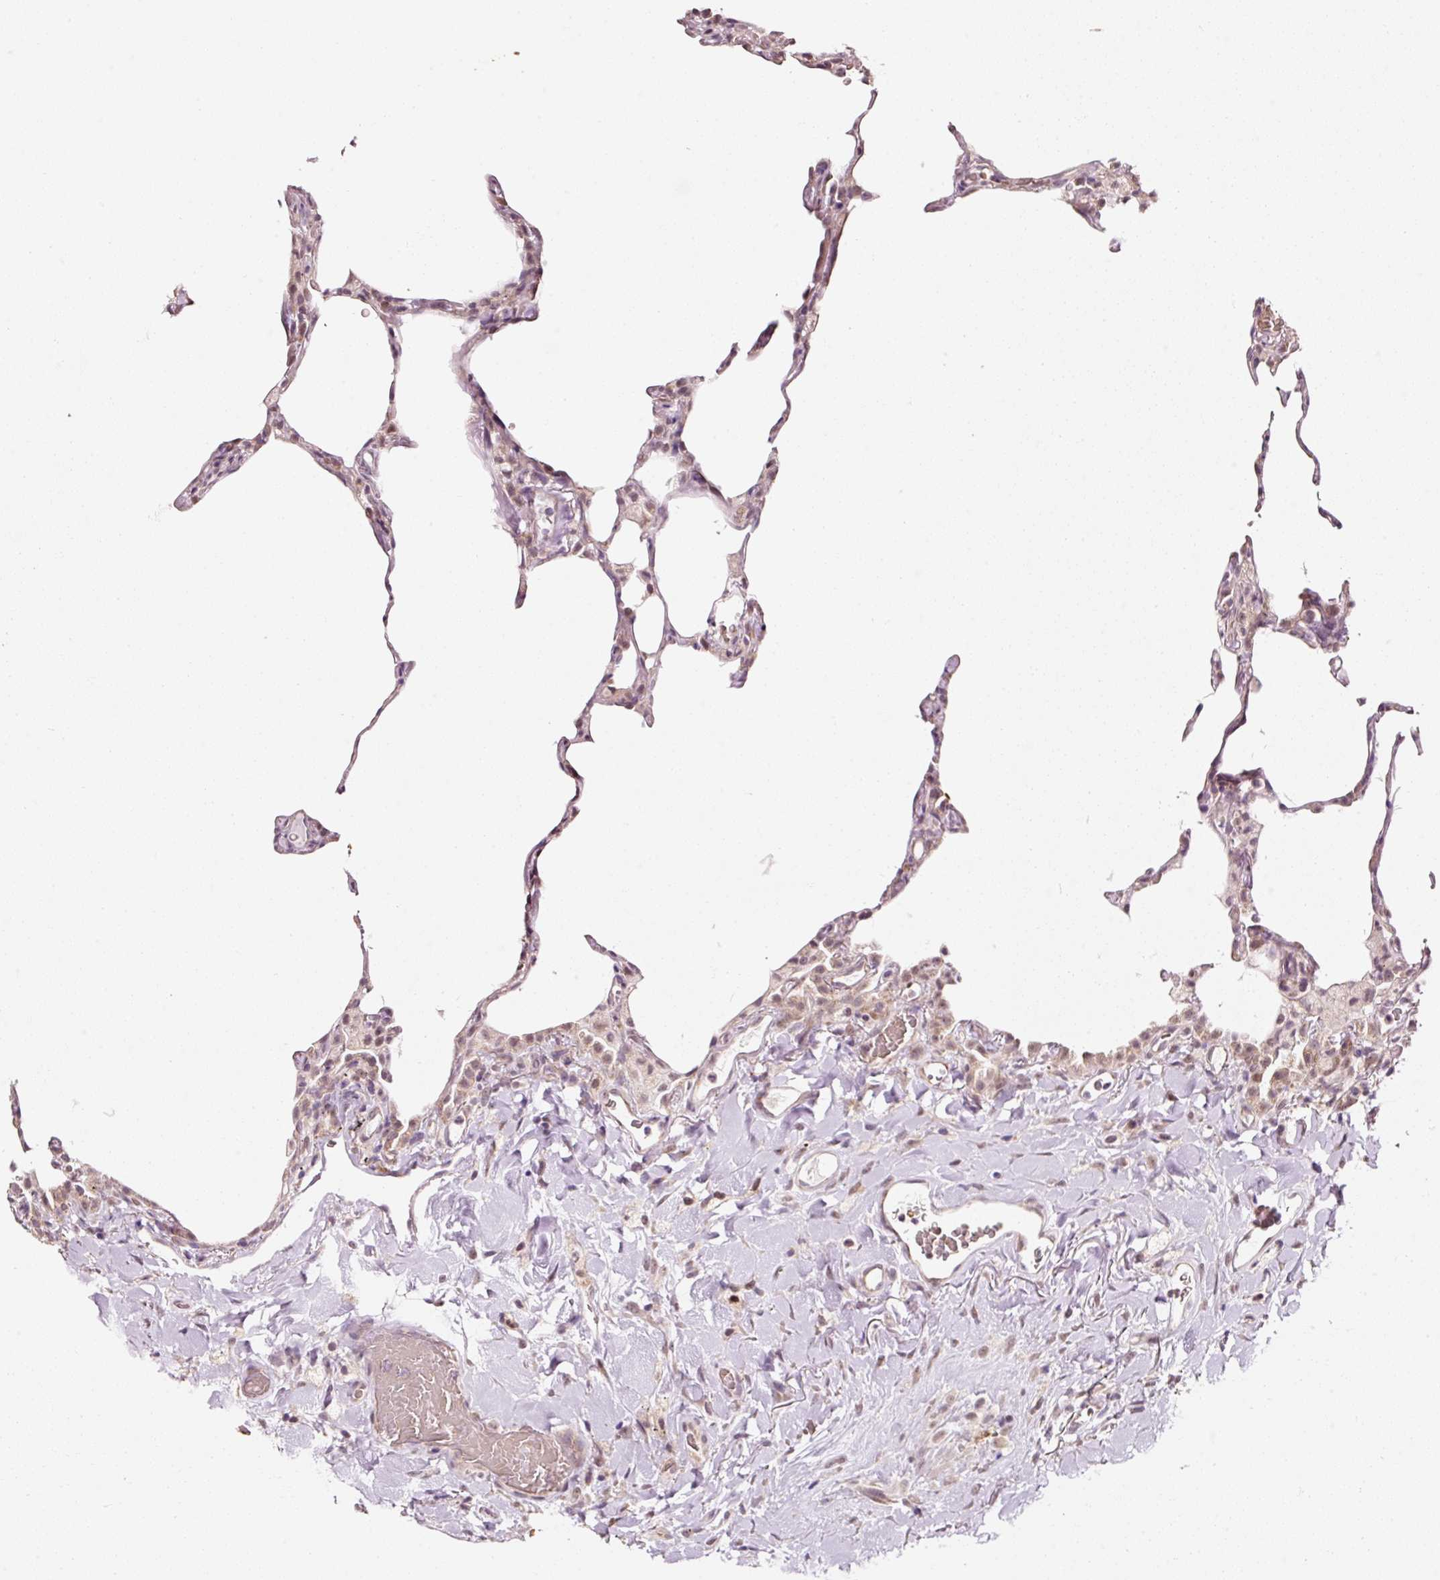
{"staining": {"intensity": "weak", "quantity": "25%-75%", "location": "cytoplasmic/membranous,nuclear"}, "tissue": "lung", "cell_type": "Alveolar cells", "image_type": "normal", "snomed": [{"axis": "morphology", "description": "Normal tissue, NOS"}, {"axis": "topography", "description": "Lung"}], "caption": "IHC (DAB) staining of unremarkable human lung exhibits weak cytoplasmic/membranous,nuclear protein expression in about 25%-75% of alveolar cells.", "gene": "ZNF460", "patient": {"sex": "female", "age": 57}}